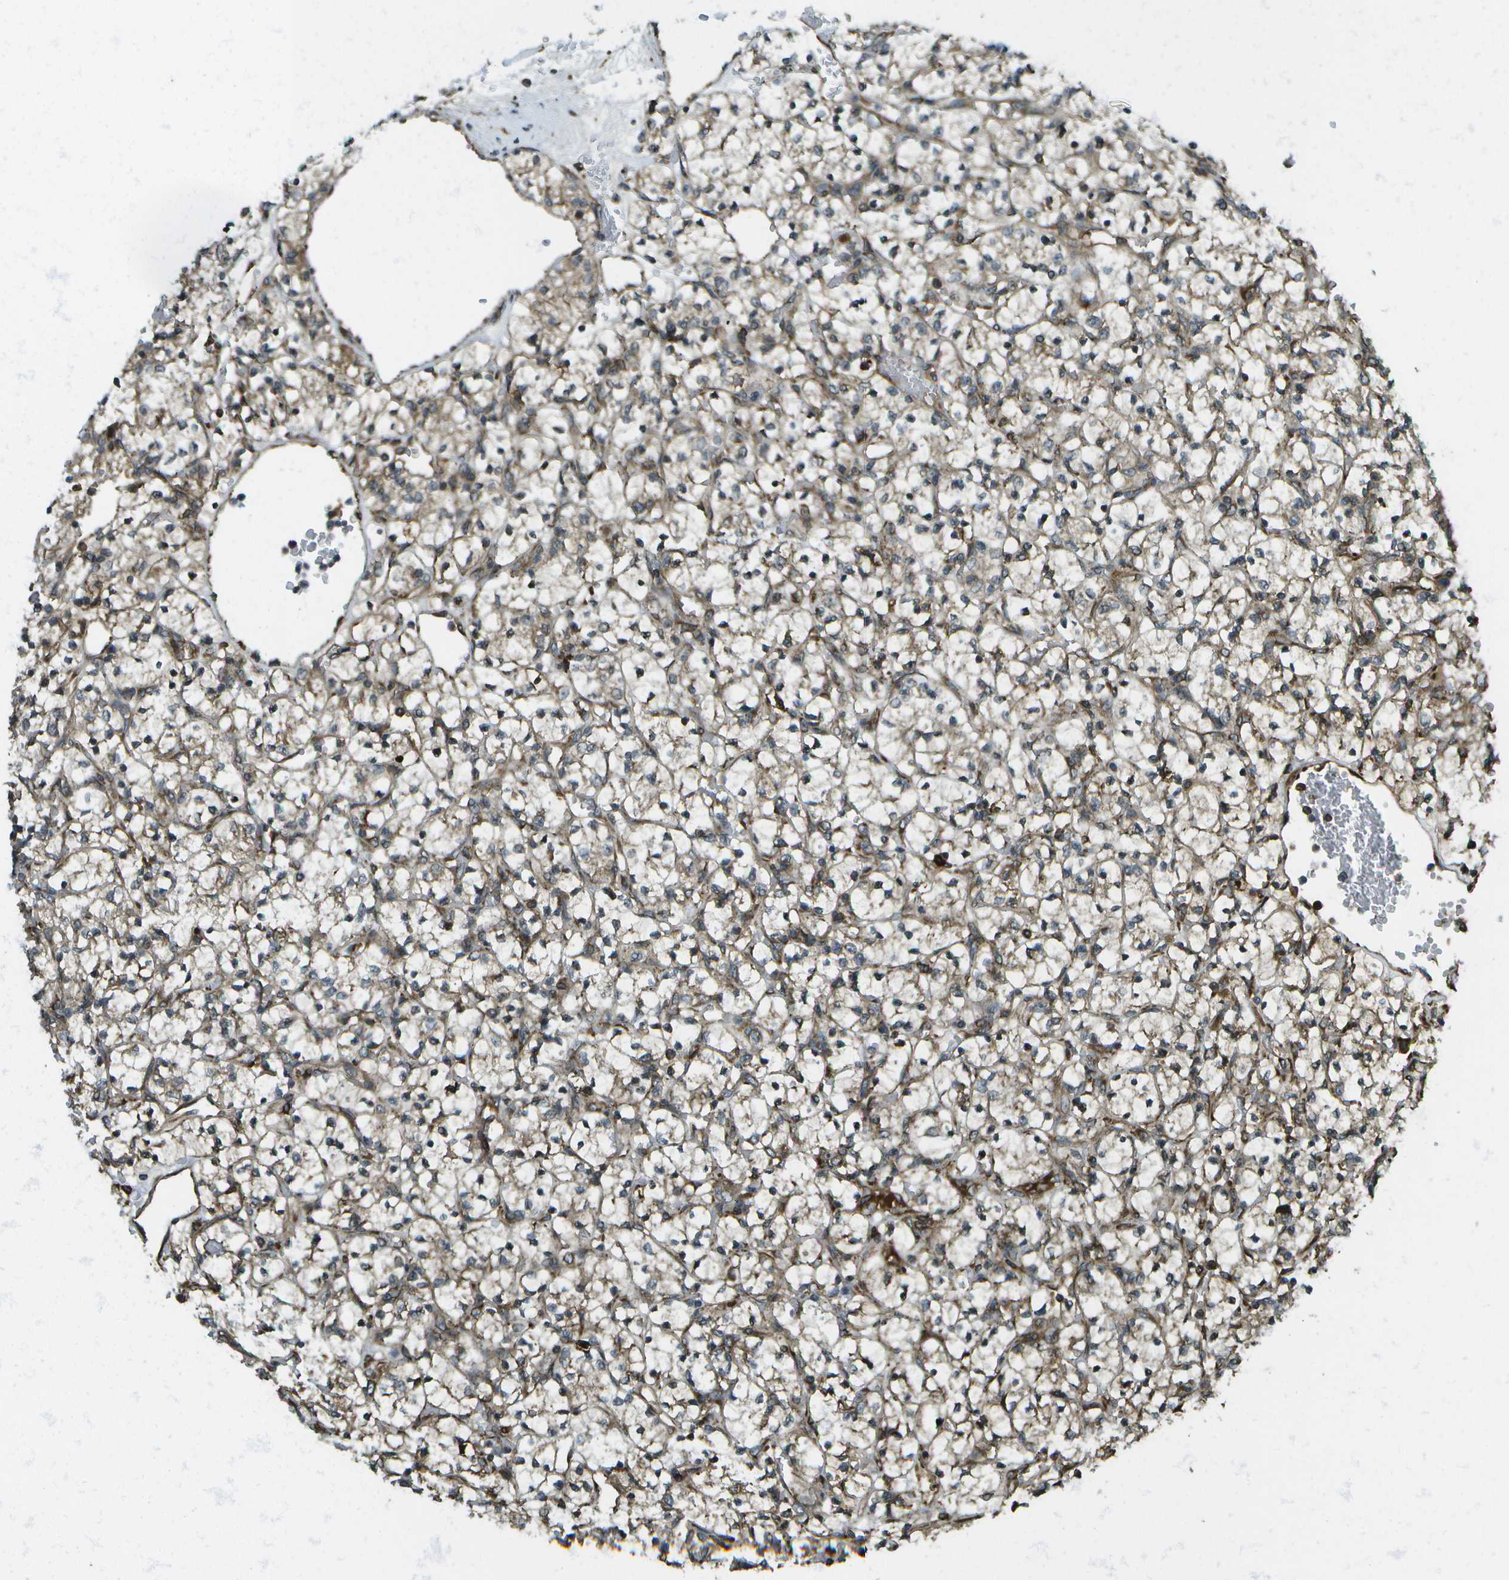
{"staining": {"intensity": "weak", "quantity": ">75%", "location": "cytoplasmic/membranous"}, "tissue": "renal cancer", "cell_type": "Tumor cells", "image_type": "cancer", "snomed": [{"axis": "morphology", "description": "Adenocarcinoma, NOS"}, {"axis": "topography", "description": "Kidney"}], "caption": "The histopathology image shows immunohistochemical staining of renal cancer. There is weak cytoplasmic/membranous expression is seen in approximately >75% of tumor cells.", "gene": "USP30", "patient": {"sex": "female", "age": 69}}